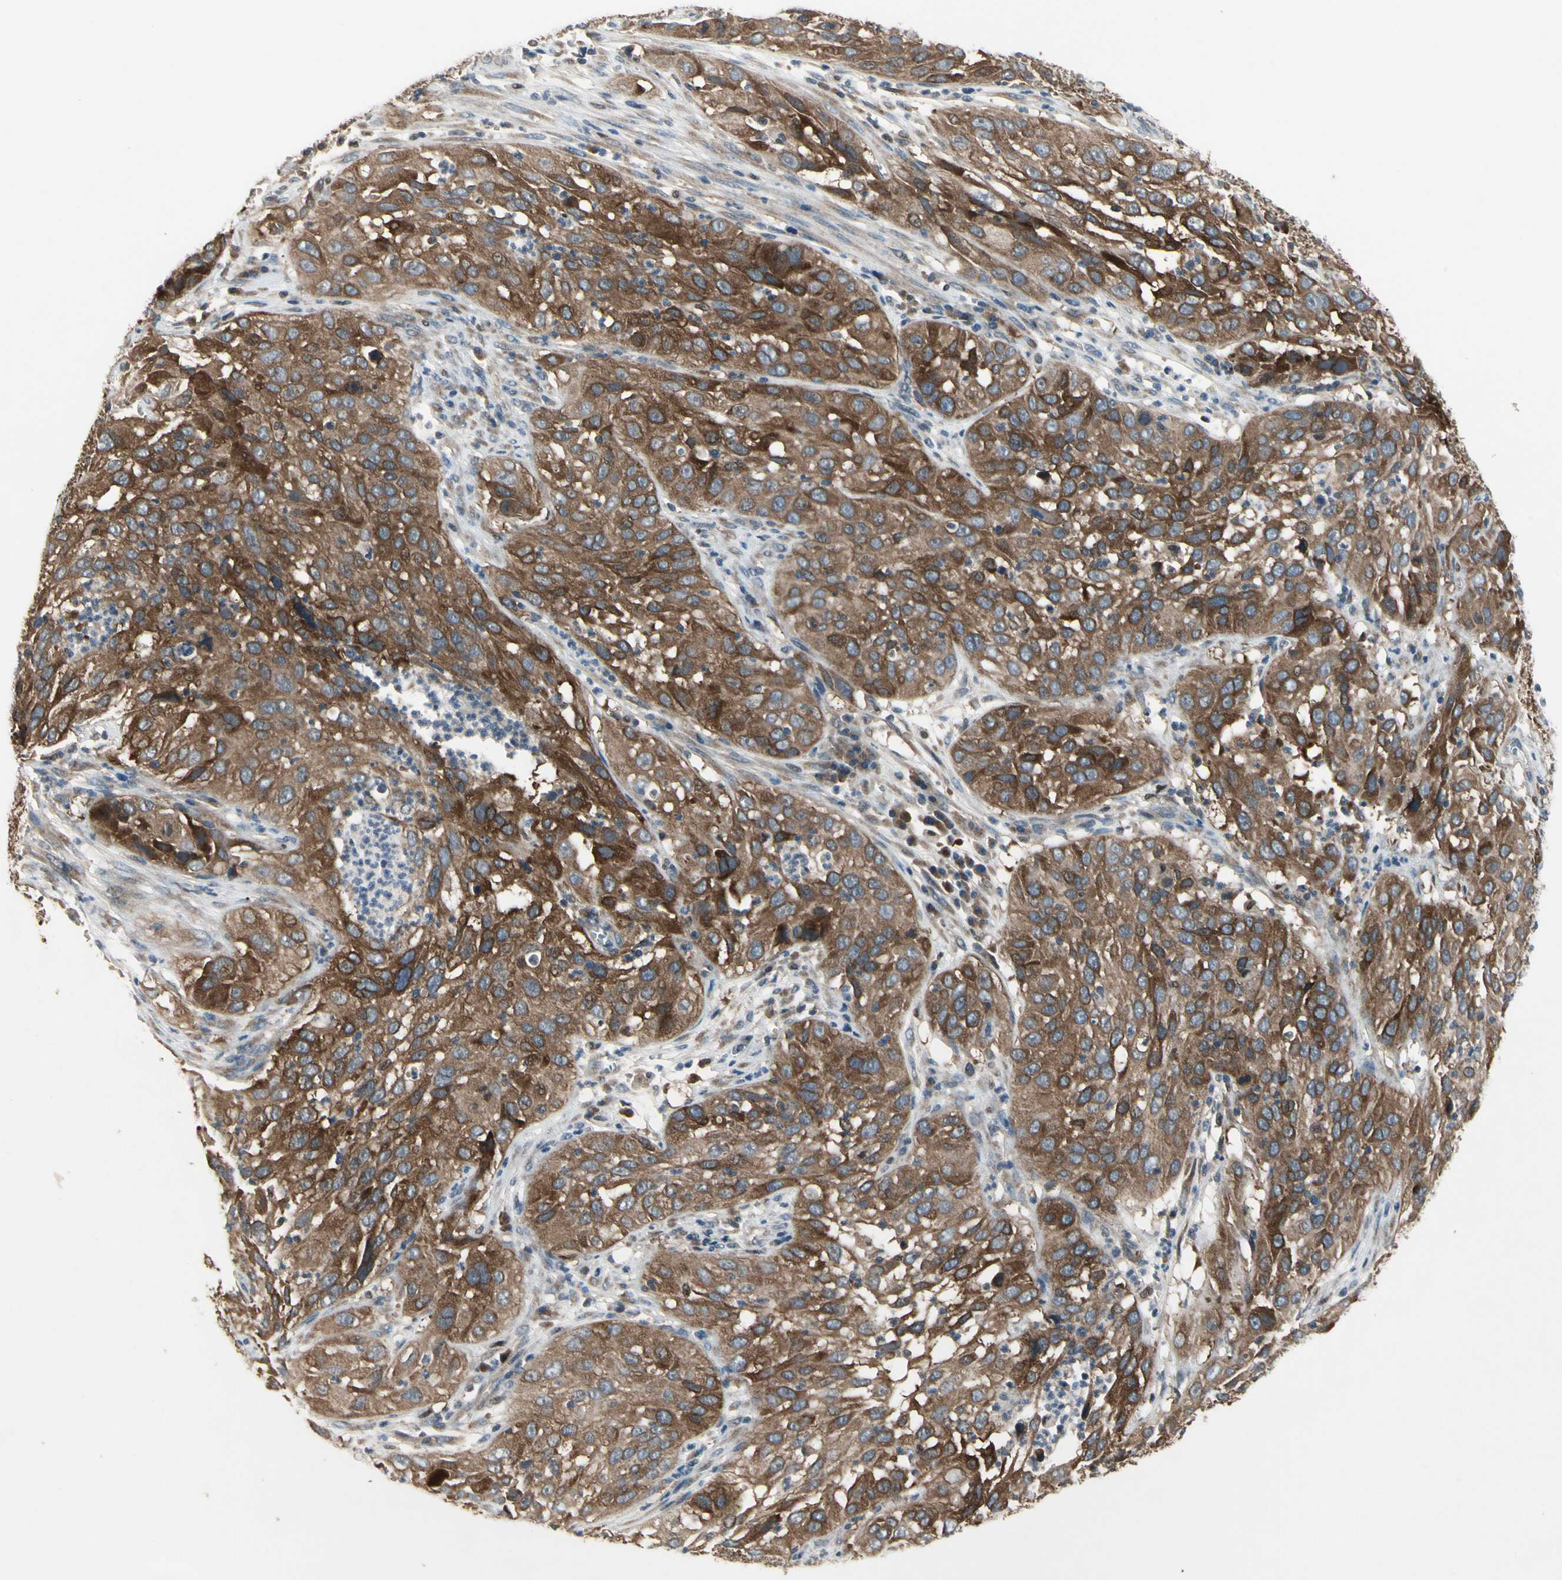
{"staining": {"intensity": "strong", "quantity": ">75%", "location": "cytoplasmic/membranous"}, "tissue": "cervical cancer", "cell_type": "Tumor cells", "image_type": "cancer", "snomed": [{"axis": "morphology", "description": "Squamous cell carcinoma, NOS"}, {"axis": "topography", "description": "Cervix"}], "caption": "Immunohistochemistry (IHC) photomicrograph of human cervical squamous cell carcinoma stained for a protein (brown), which reveals high levels of strong cytoplasmic/membranous positivity in approximately >75% of tumor cells.", "gene": "CGREF1", "patient": {"sex": "female", "age": 32}}